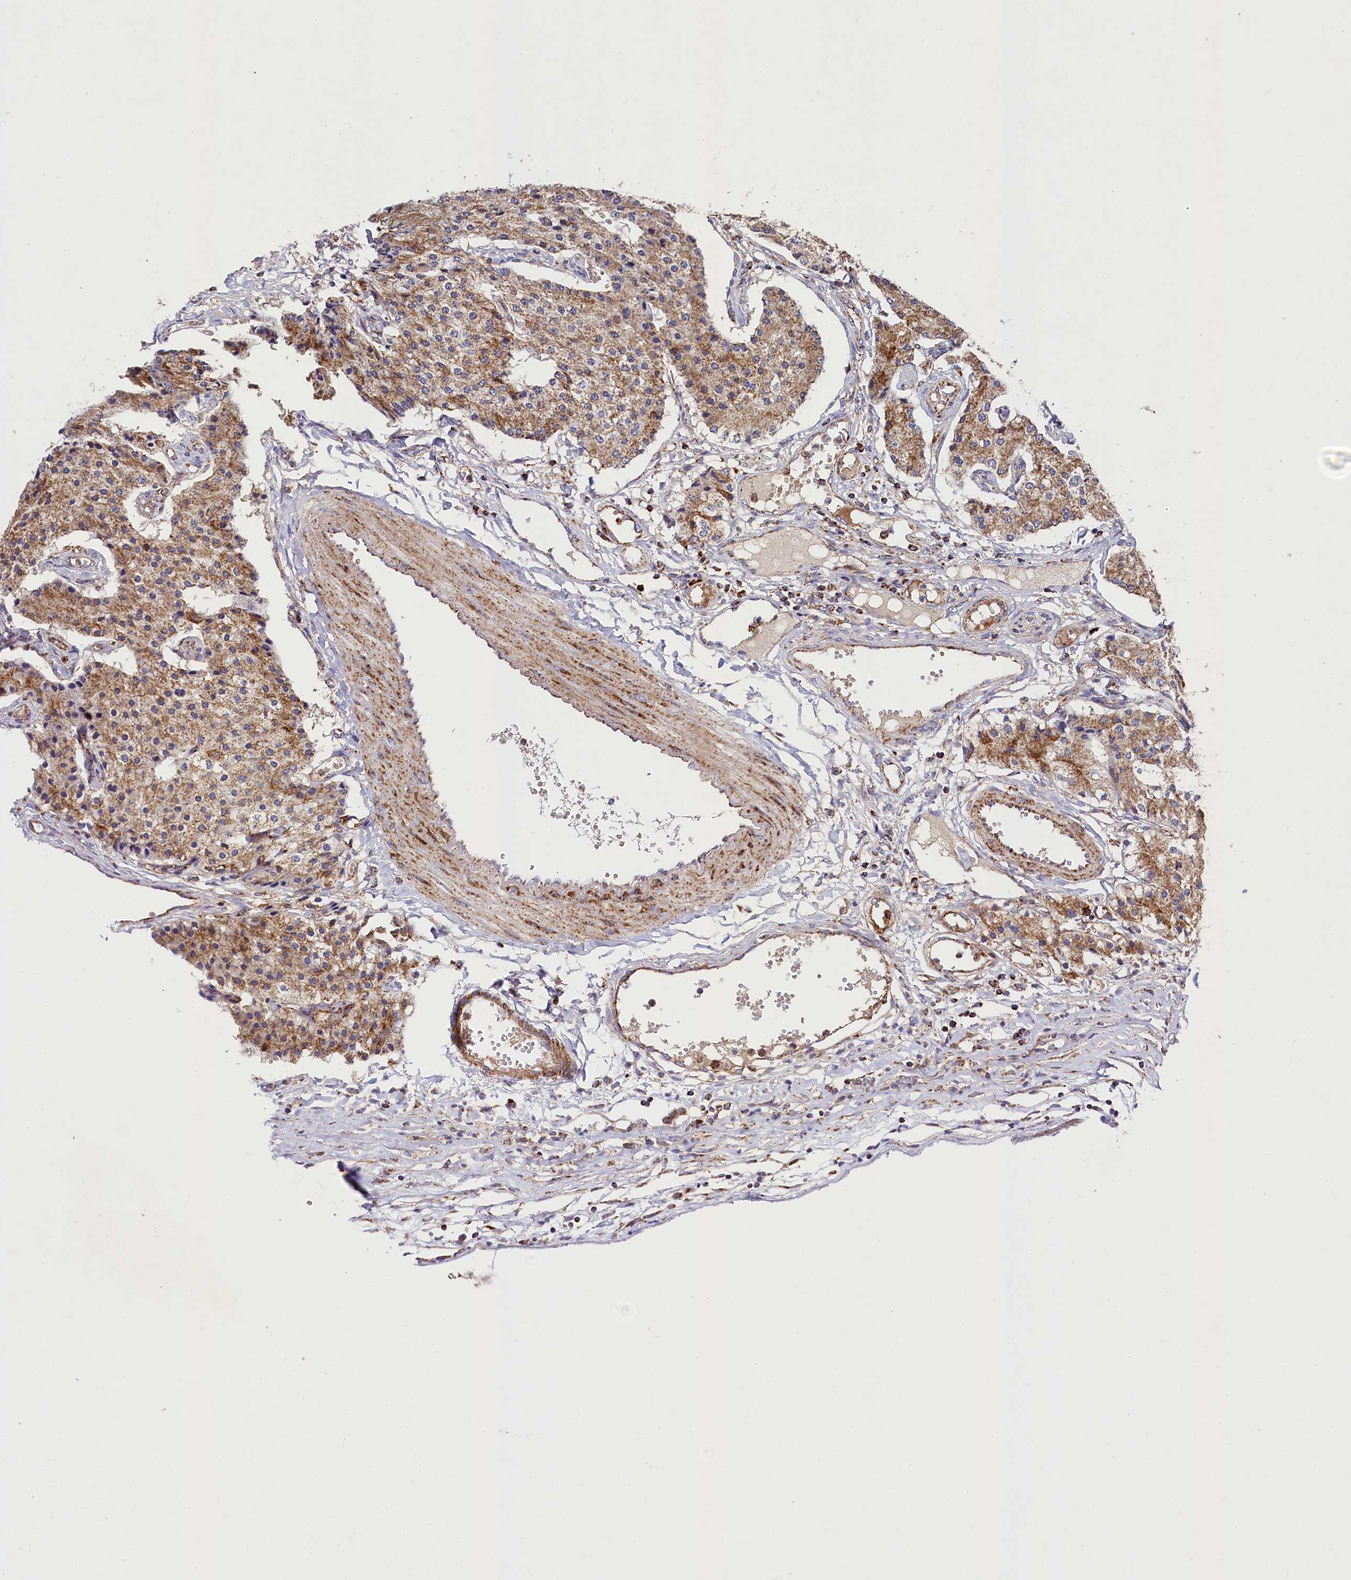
{"staining": {"intensity": "moderate", "quantity": ">75%", "location": "cytoplasmic/membranous"}, "tissue": "carcinoid", "cell_type": "Tumor cells", "image_type": "cancer", "snomed": [{"axis": "morphology", "description": "Carcinoid, malignant, NOS"}, {"axis": "topography", "description": "Colon"}], "caption": "A micrograph of carcinoid (malignant) stained for a protein demonstrates moderate cytoplasmic/membranous brown staining in tumor cells.", "gene": "CLYBL", "patient": {"sex": "female", "age": 52}}